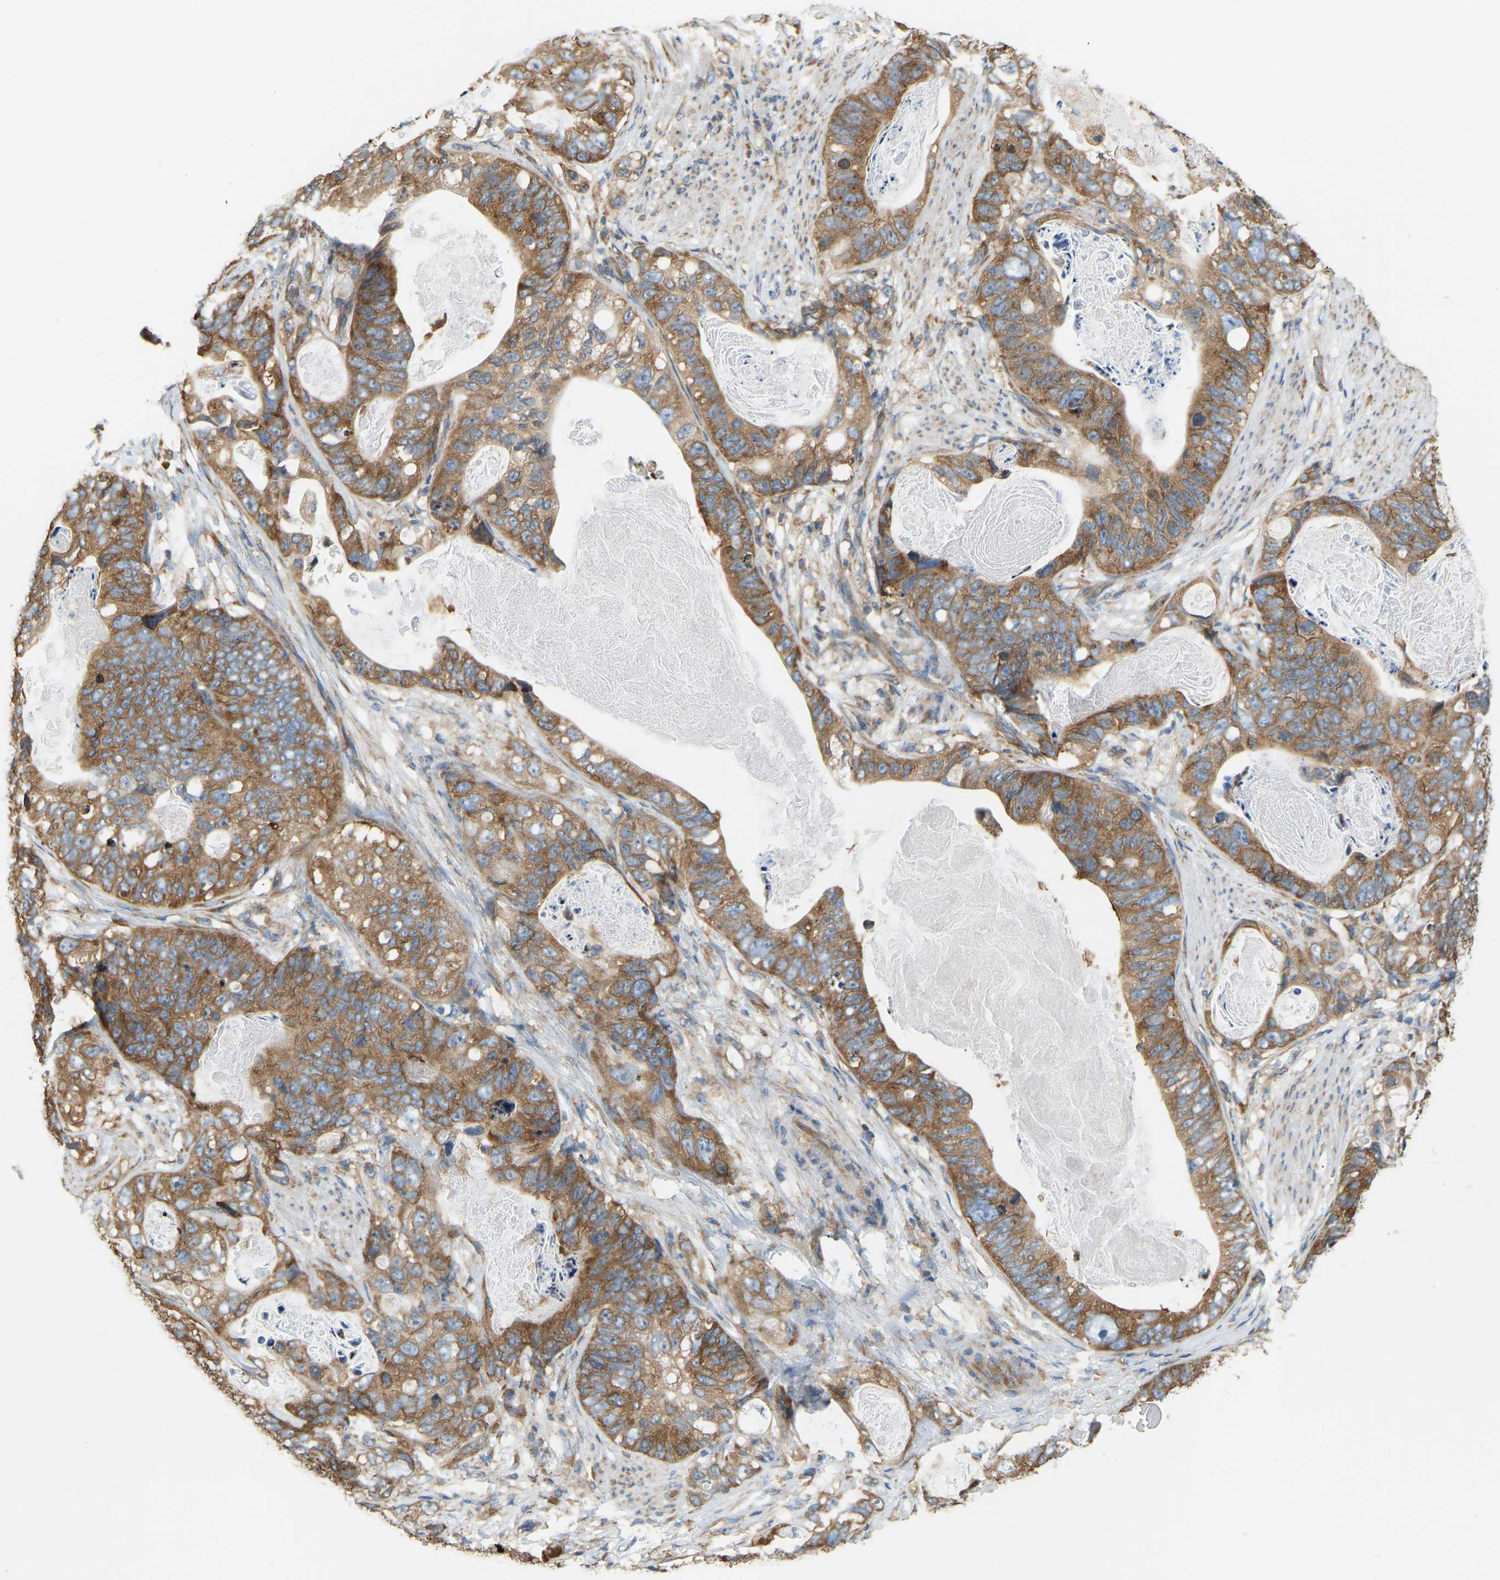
{"staining": {"intensity": "moderate", "quantity": ">75%", "location": "cytoplasmic/membranous"}, "tissue": "stomach cancer", "cell_type": "Tumor cells", "image_type": "cancer", "snomed": [{"axis": "morphology", "description": "Adenocarcinoma, NOS"}, {"axis": "topography", "description": "Stomach"}], "caption": "IHC staining of stomach adenocarcinoma, which shows medium levels of moderate cytoplasmic/membranous staining in approximately >75% of tumor cells indicating moderate cytoplasmic/membranous protein expression. The staining was performed using DAB (3,3'-diaminobenzidine) (brown) for protein detection and nuclei were counterstained in hematoxylin (blue).", "gene": "RPS6KB2", "patient": {"sex": "female", "age": 89}}